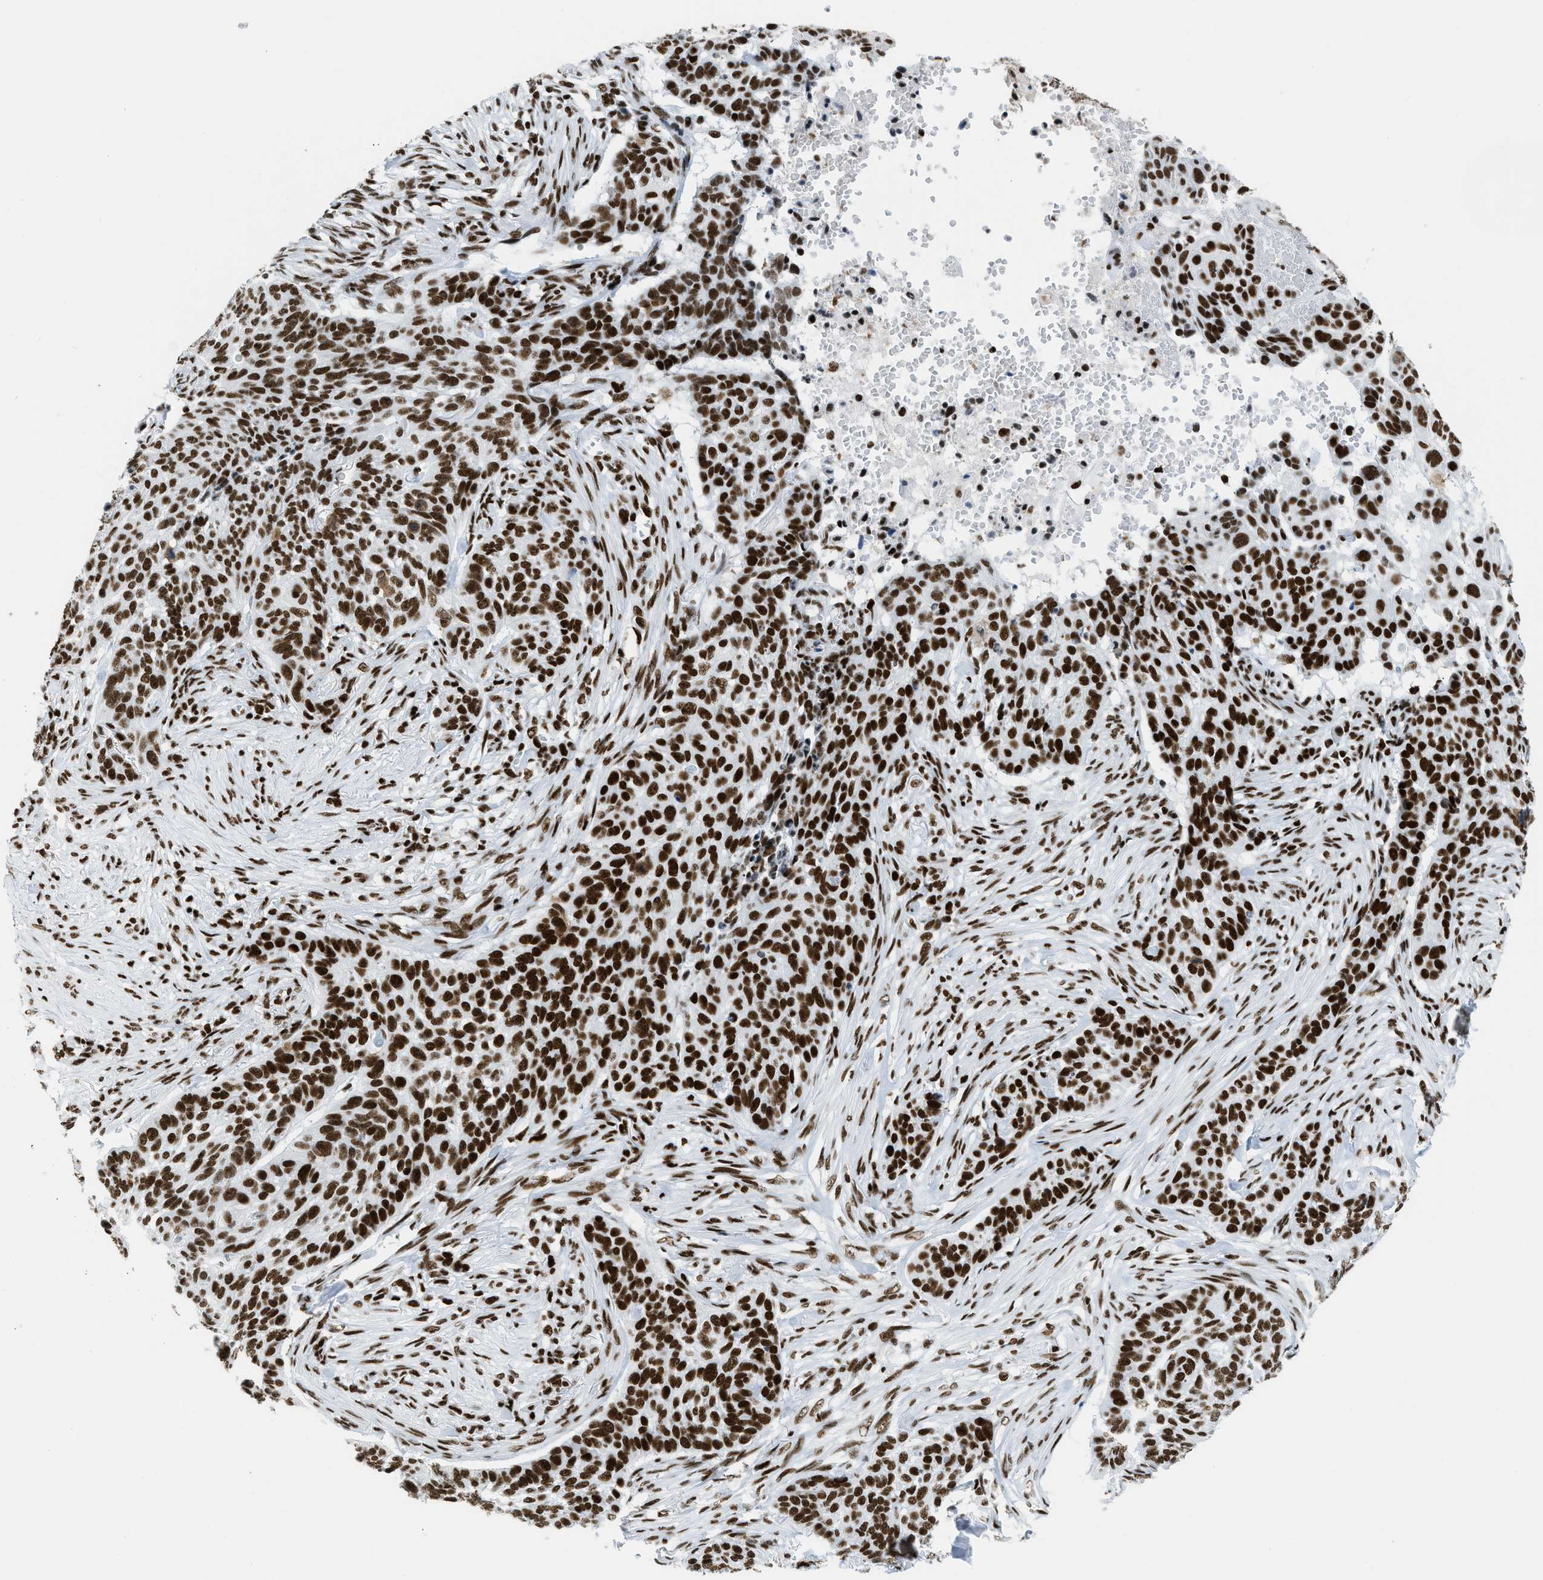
{"staining": {"intensity": "strong", "quantity": ">75%", "location": "nuclear"}, "tissue": "skin cancer", "cell_type": "Tumor cells", "image_type": "cancer", "snomed": [{"axis": "morphology", "description": "Basal cell carcinoma"}, {"axis": "topography", "description": "Skin"}], "caption": "High-magnification brightfield microscopy of skin basal cell carcinoma stained with DAB (brown) and counterstained with hematoxylin (blue). tumor cells exhibit strong nuclear expression is seen in about>75% of cells. Immunohistochemistry (ihc) stains the protein in brown and the nuclei are stained blue.", "gene": "PIF1", "patient": {"sex": "male", "age": 85}}